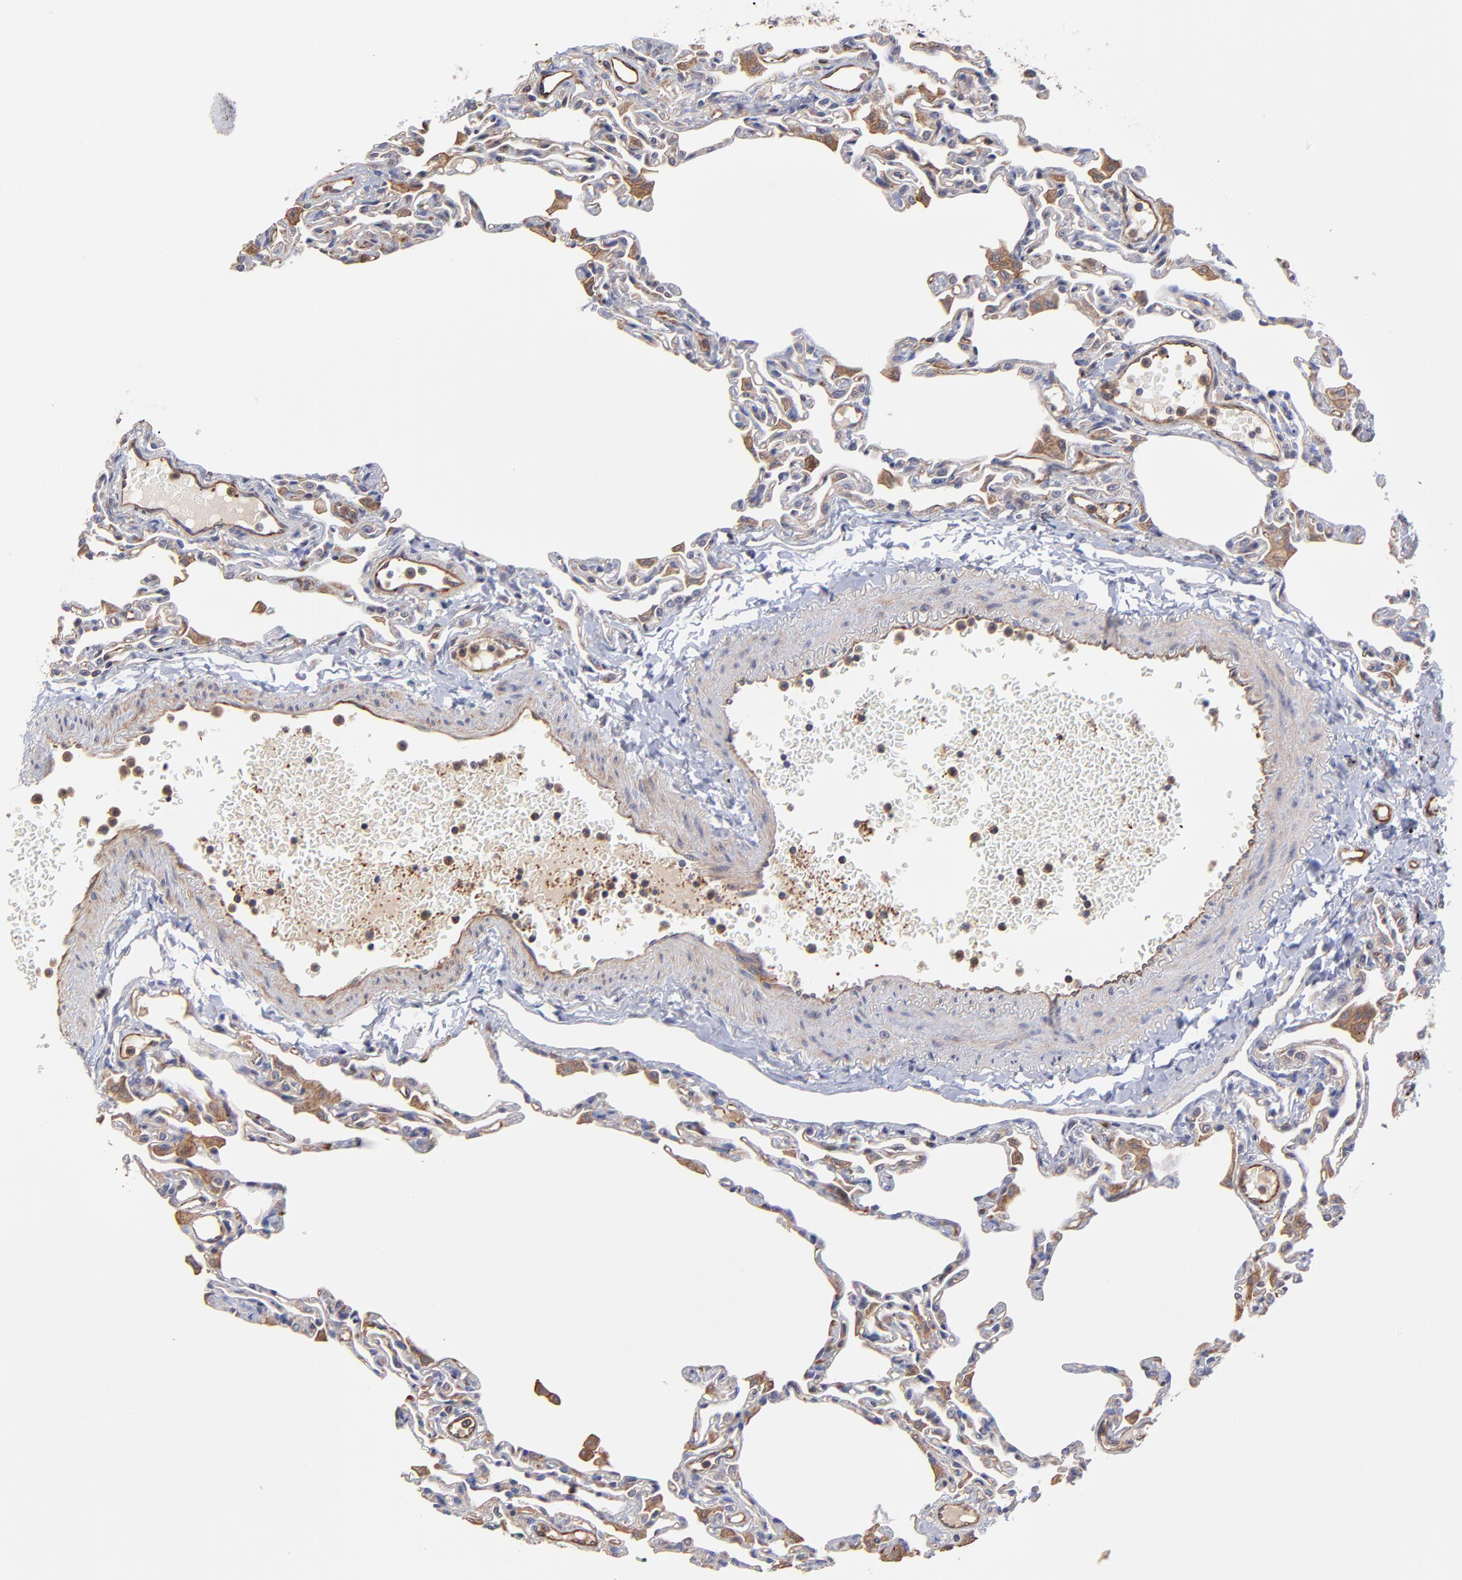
{"staining": {"intensity": "weak", "quantity": "<25%", "location": "cytoplasmic/membranous"}, "tissue": "lung", "cell_type": "Alveolar cells", "image_type": "normal", "snomed": [{"axis": "morphology", "description": "Normal tissue, NOS"}, {"axis": "topography", "description": "Lung"}], "caption": "The micrograph shows no staining of alveolar cells in normal lung.", "gene": "ASB7", "patient": {"sex": "female", "age": 49}}